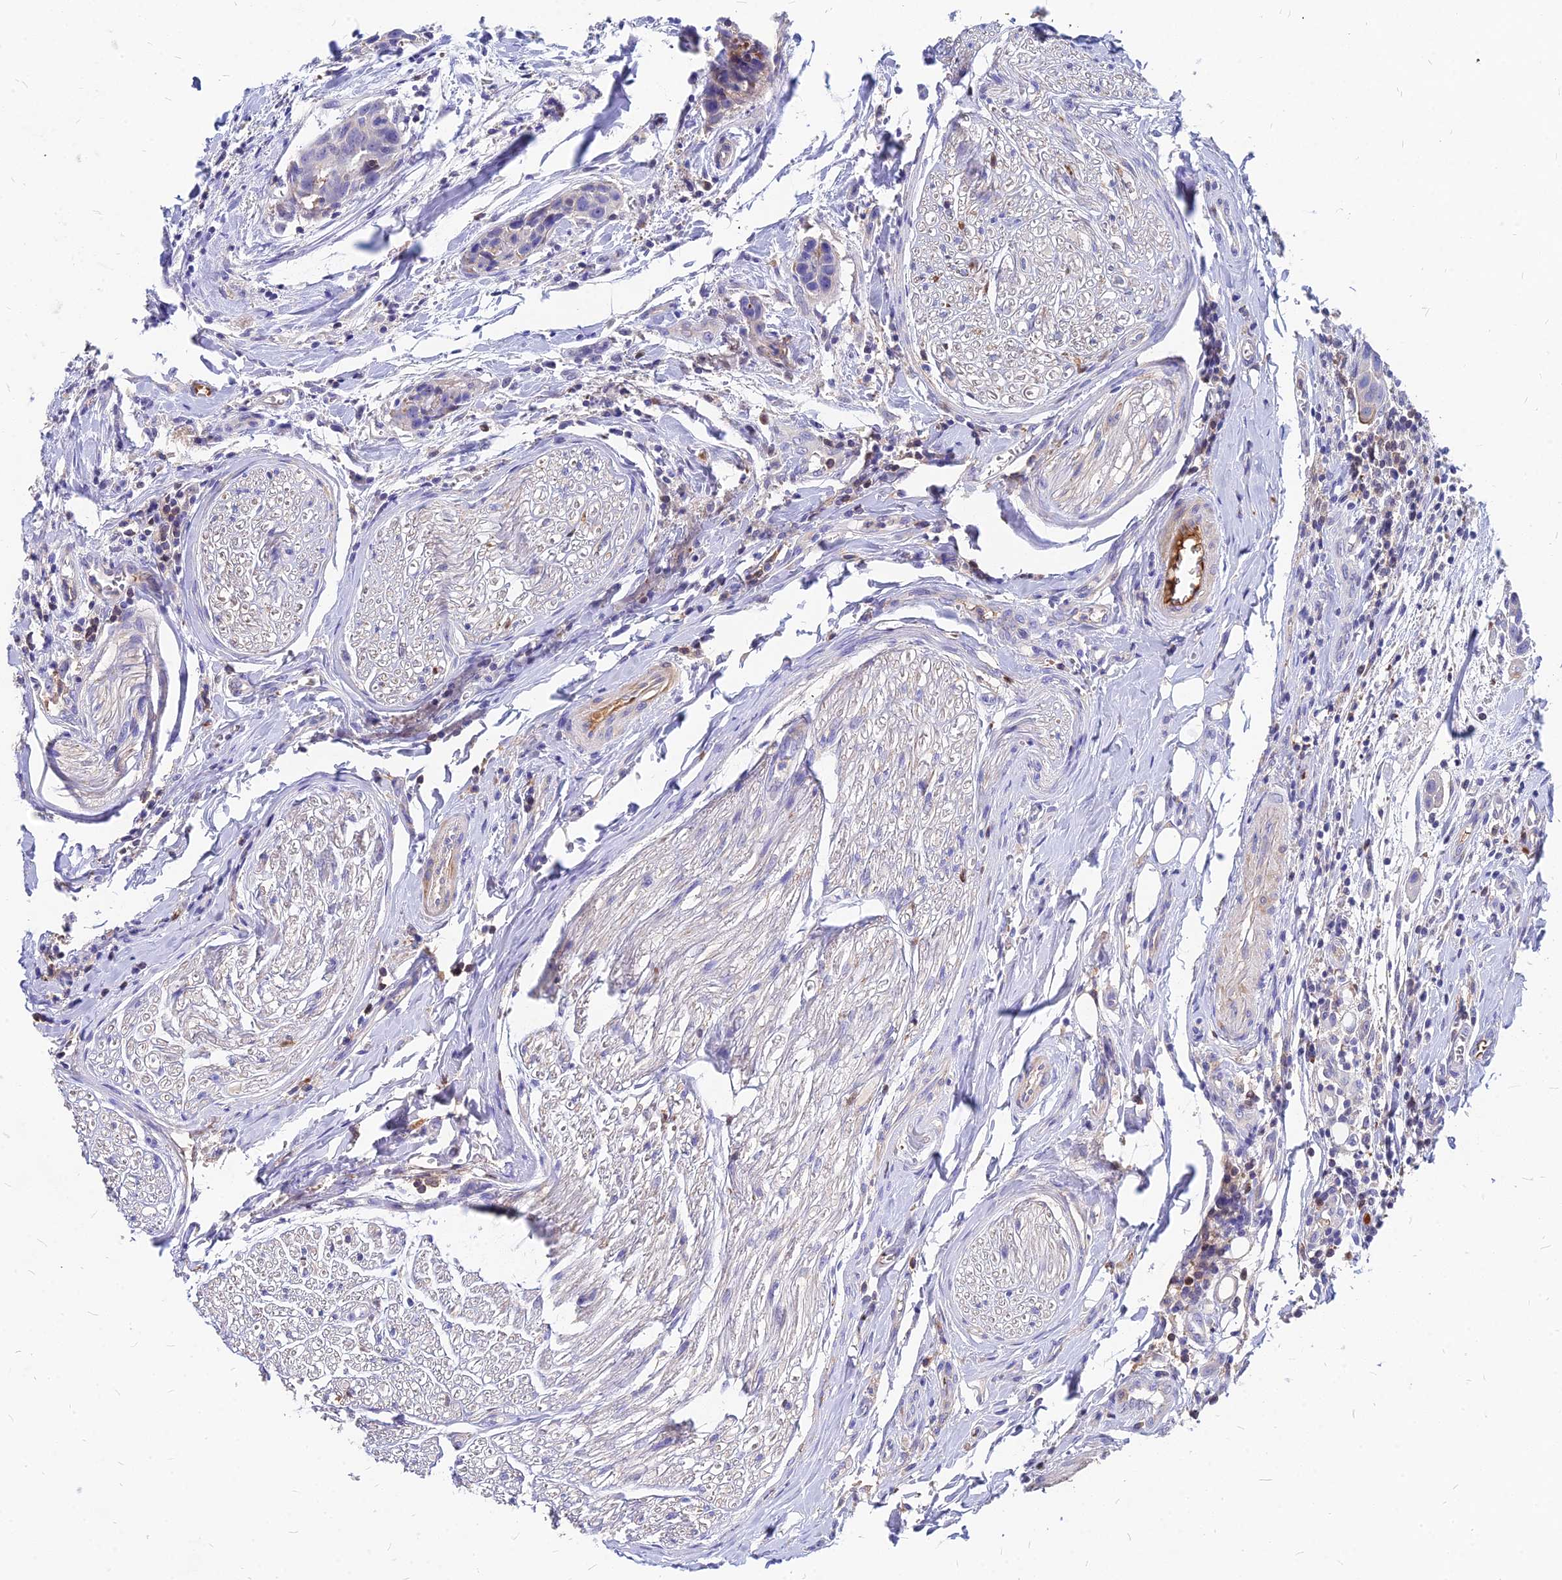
{"staining": {"intensity": "negative", "quantity": "none", "location": "none"}, "tissue": "head and neck cancer", "cell_type": "Tumor cells", "image_type": "cancer", "snomed": [{"axis": "morphology", "description": "Squamous cell carcinoma, NOS"}, {"axis": "topography", "description": "Oral tissue"}, {"axis": "topography", "description": "Head-Neck"}], "caption": "High magnification brightfield microscopy of head and neck cancer (squamous cell carcinoma) stained with DAB (3,3'-diaminobenzidine) (brown) and counterstained with hematoxylin (blue): tumor cells show no significant positivity. Brightfield microscopy of immunohistochemistry (IHC) stained with DAB (3,3'-diaminobenzidine) (brown) and hematoxylin (blue), captured at high magnification.", "gene": "ACSM6", "patient": {"sex": "female", "age": 50}}